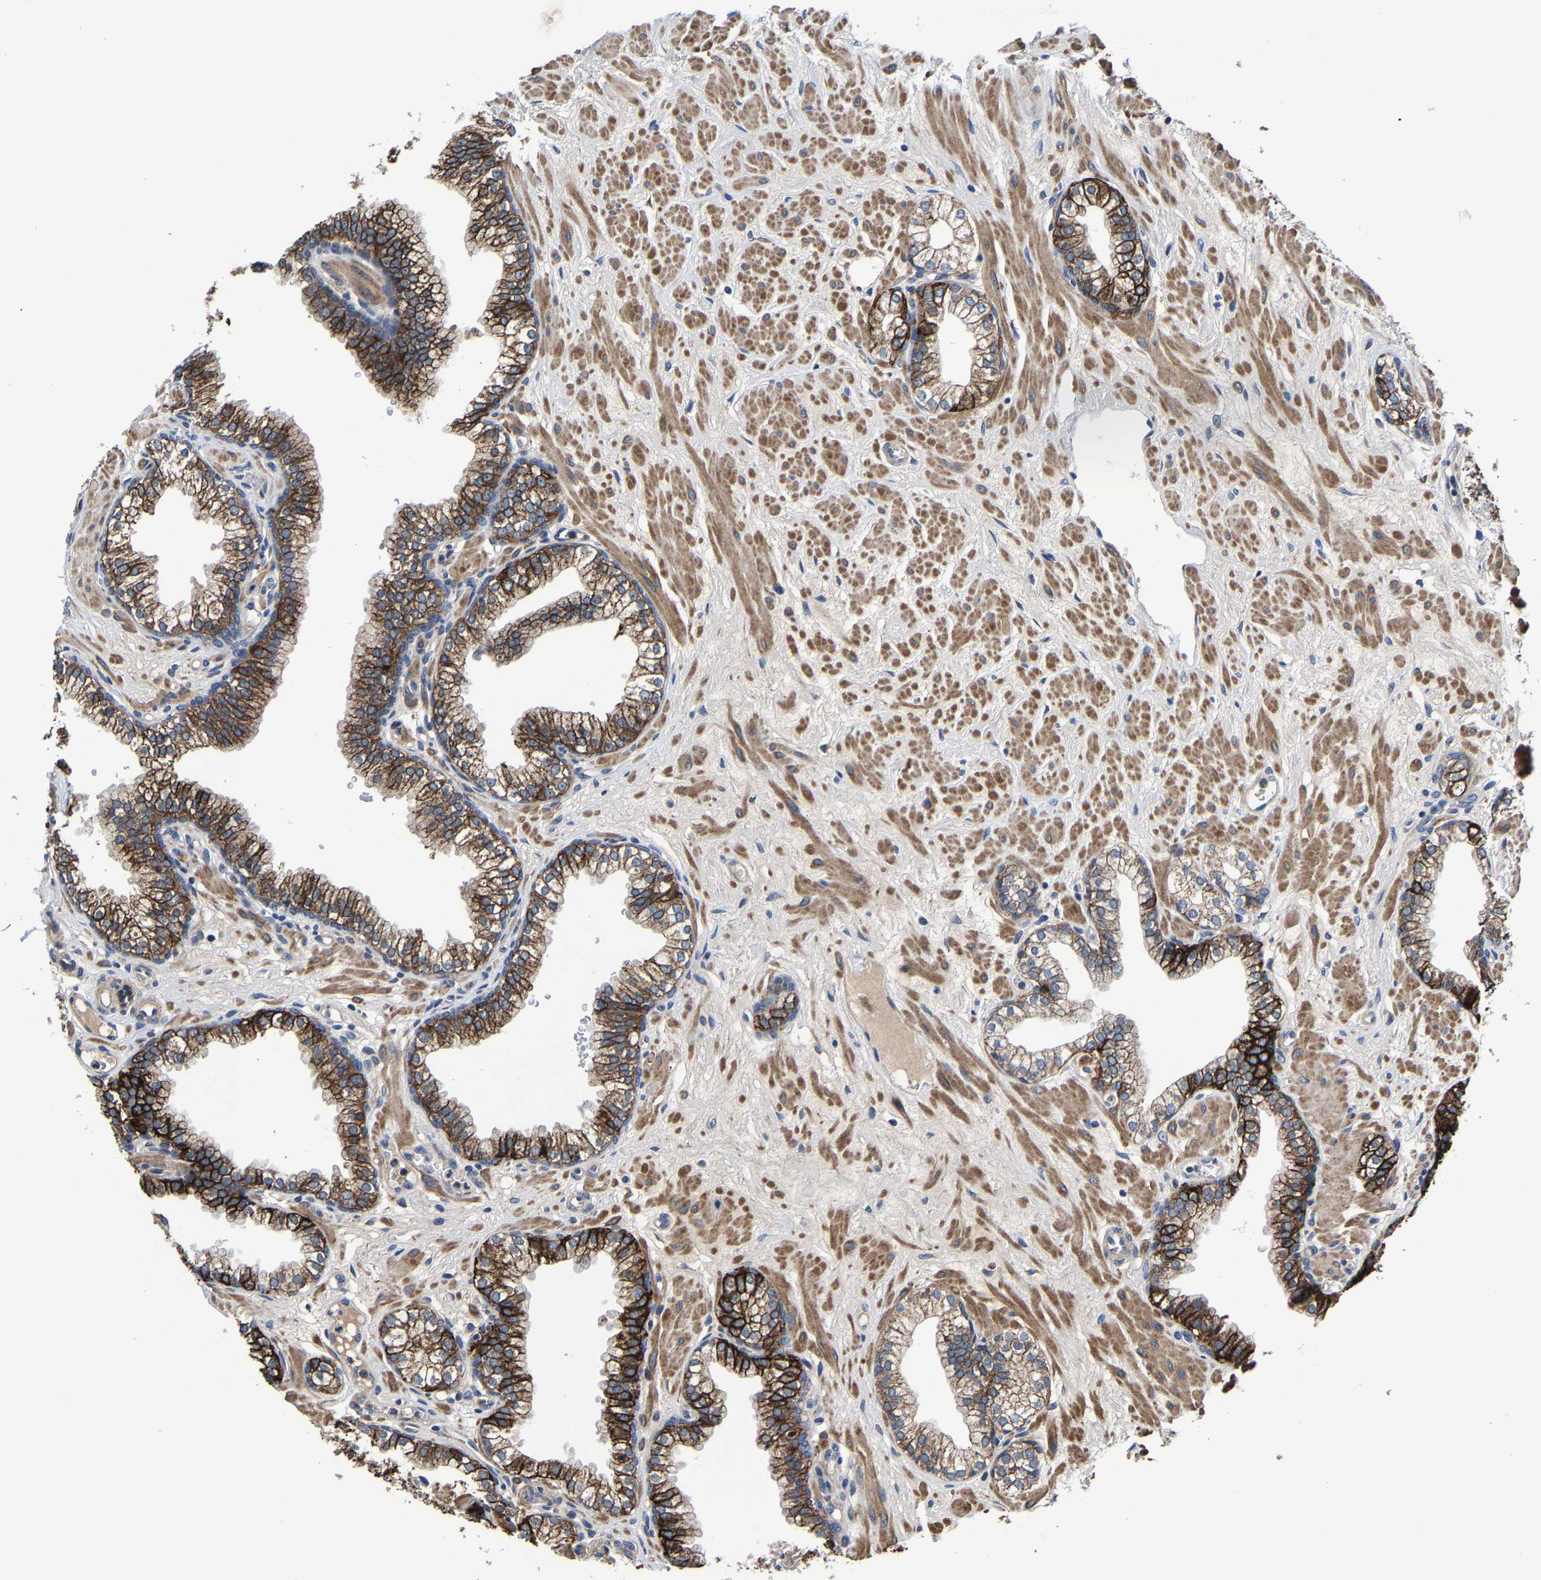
{"staining": {"intensity": "strong", "quantity": ">75%", "location": "cytoplasmic/membranous"}, "tissue": "prostate", "cell_type": "Glandular cells", "image_type": "normal", "snomed": [{"axis": "morphology", "description": "Normal tissue, NOS"}, {"axis": "morphology", "description": "Urothelial carcinoma, Low grade"}, {"axis": "topography", "description": "Urinary bladder"}, {"axis": "topography", "description": "Prostate"}], "caption": "Protein positivity by immunohistochemistry reveals strong cytoplasmic/membranous staining in about >75% of glandular cells in benign prostate. Nuclei are stained in blue.", "gene": "SLC12A2", "patient": {"sex": "male", "age": 60}}